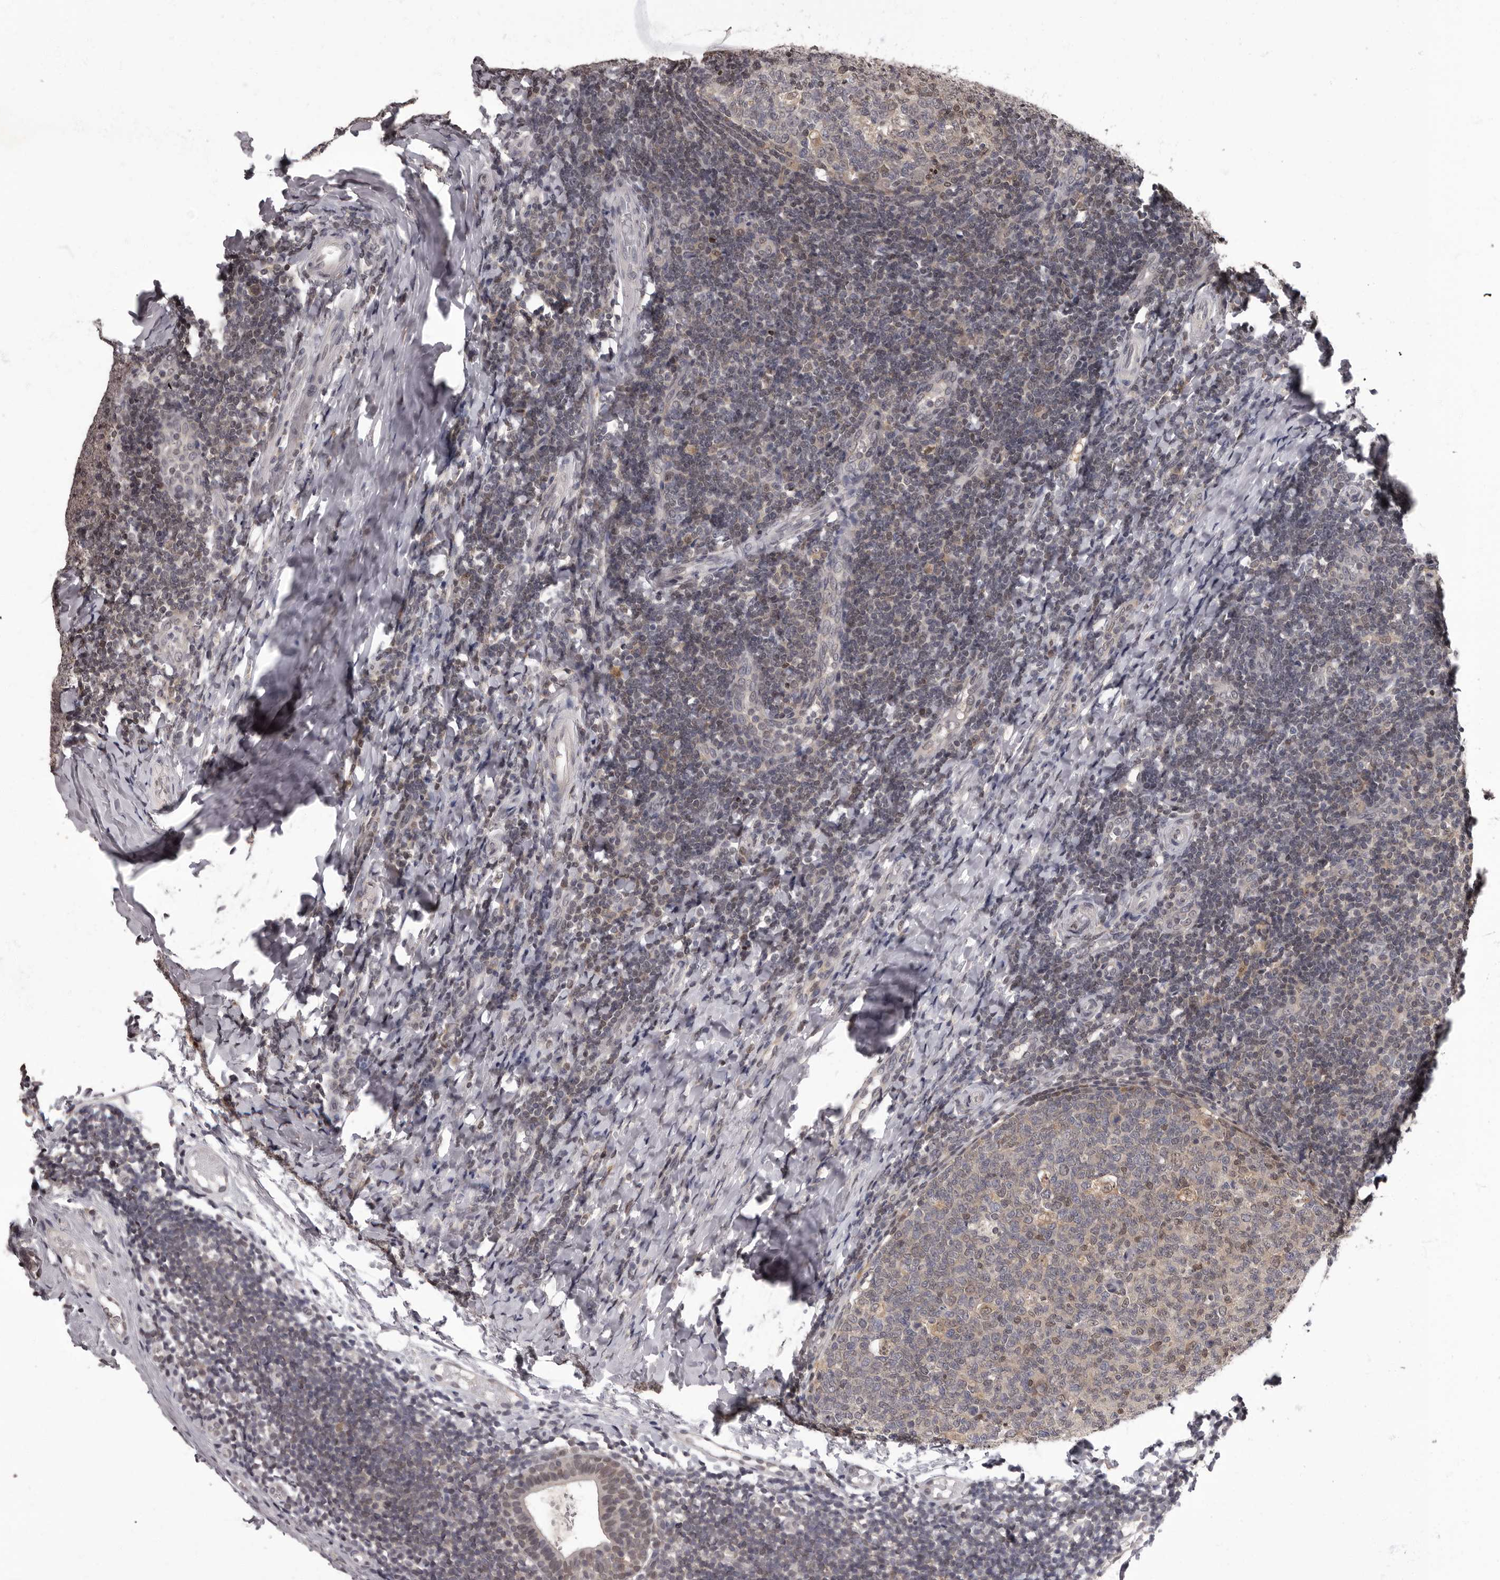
{"staining": {"intensity": "moderate", "quantity": "<25%", "location": "nuclear"}, "tissue": "tonsil", "cell_type": "Germinal center cells", "image_type": "normal", "snomed": [{"axis": "morphology", "description": "Normal tissue, NOS"}, {"axis": "topography", "description": "Tonsil"}], "caption": "Tonsil stained for a protein (brown) displays moderate nuclear positive staining in approximately <25% of germinal center cells.", "gene": "C1orf50", "patient": {"sex": "female", "age": 19}}